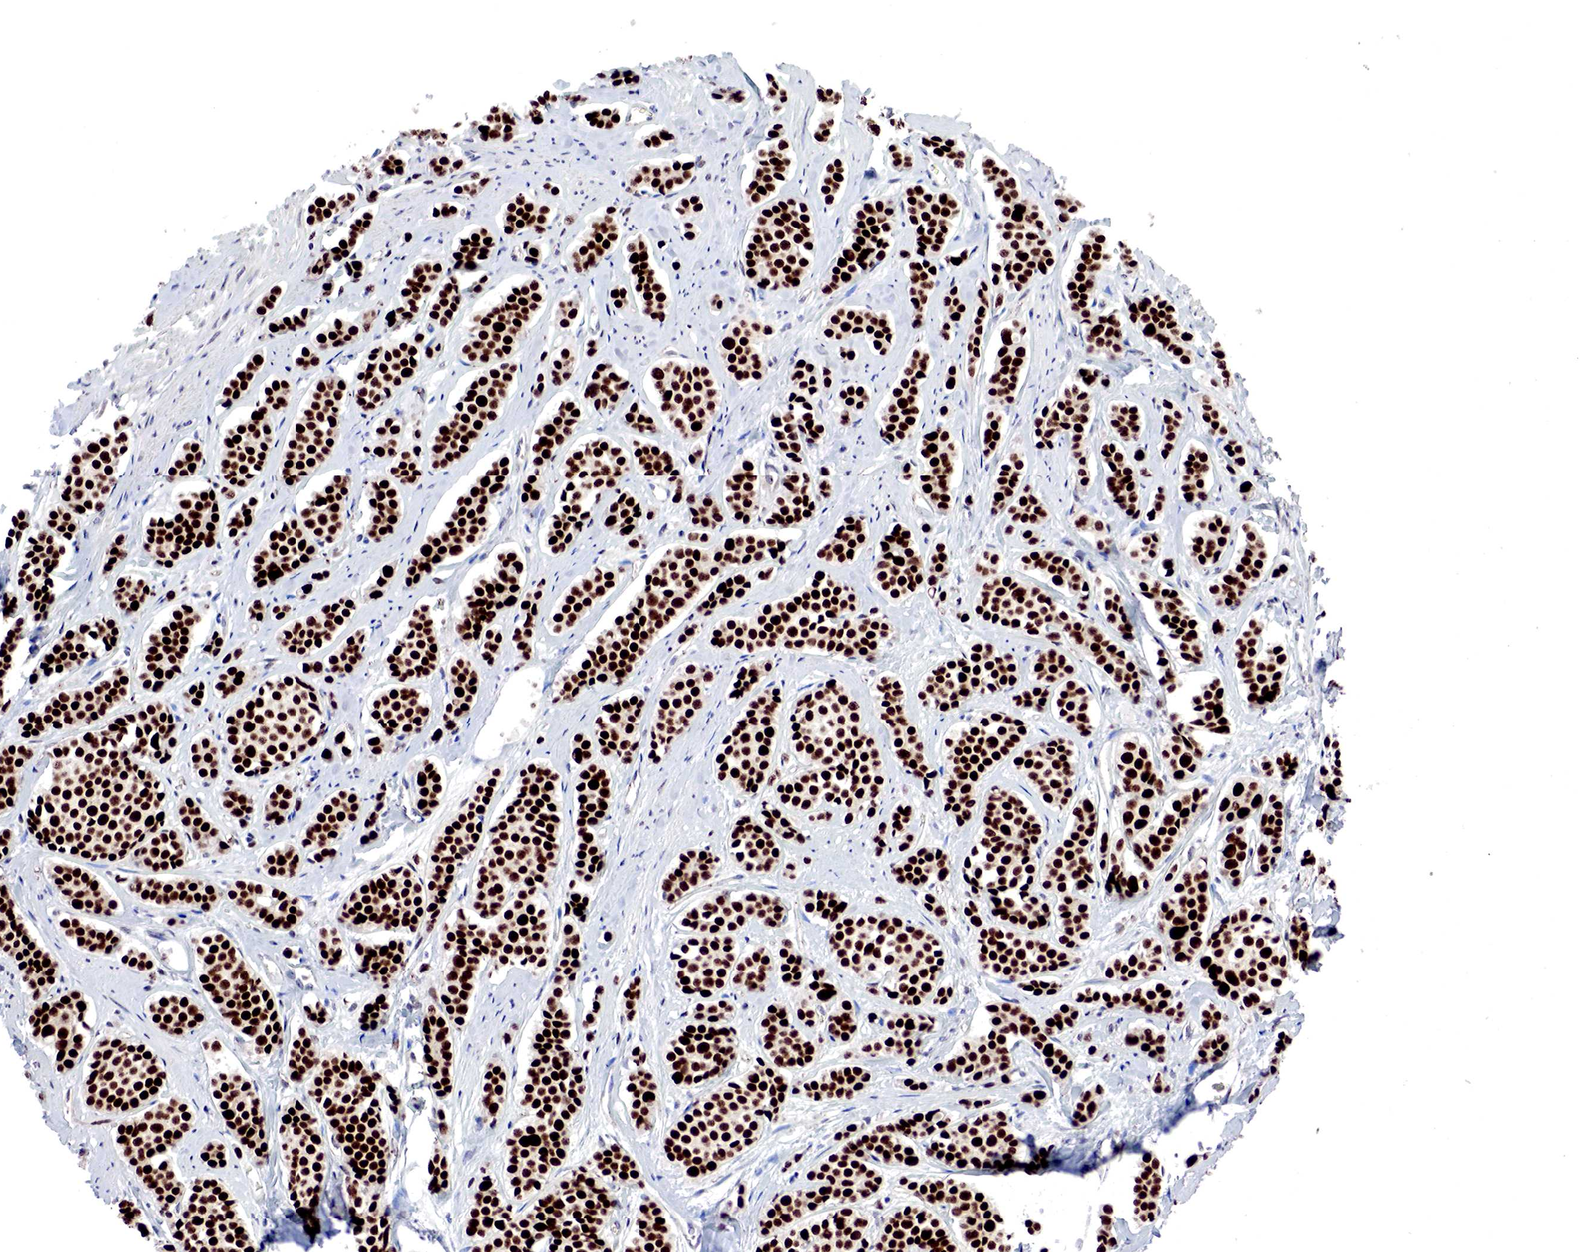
{"staining": {"intensity": "strong", "quantity": ">75%", "location": "nuclear"}, "tissue": "carcinoid", "cell_type": "Tumor cells", "image_type": "cancer", "snomed": [{"axis": "morphology", "description": "Carcinoid, malignant, NOS"}, {"axis": "topography", "description": "Small intestine"}], "caption": "Immunohistochemistry (IHC) of carcinoid displays high levels of strong nuclear expression in approximately >75% of tumor cells.", "gene": "DACH2", "patient": {"sex": "male", "age": 60}}